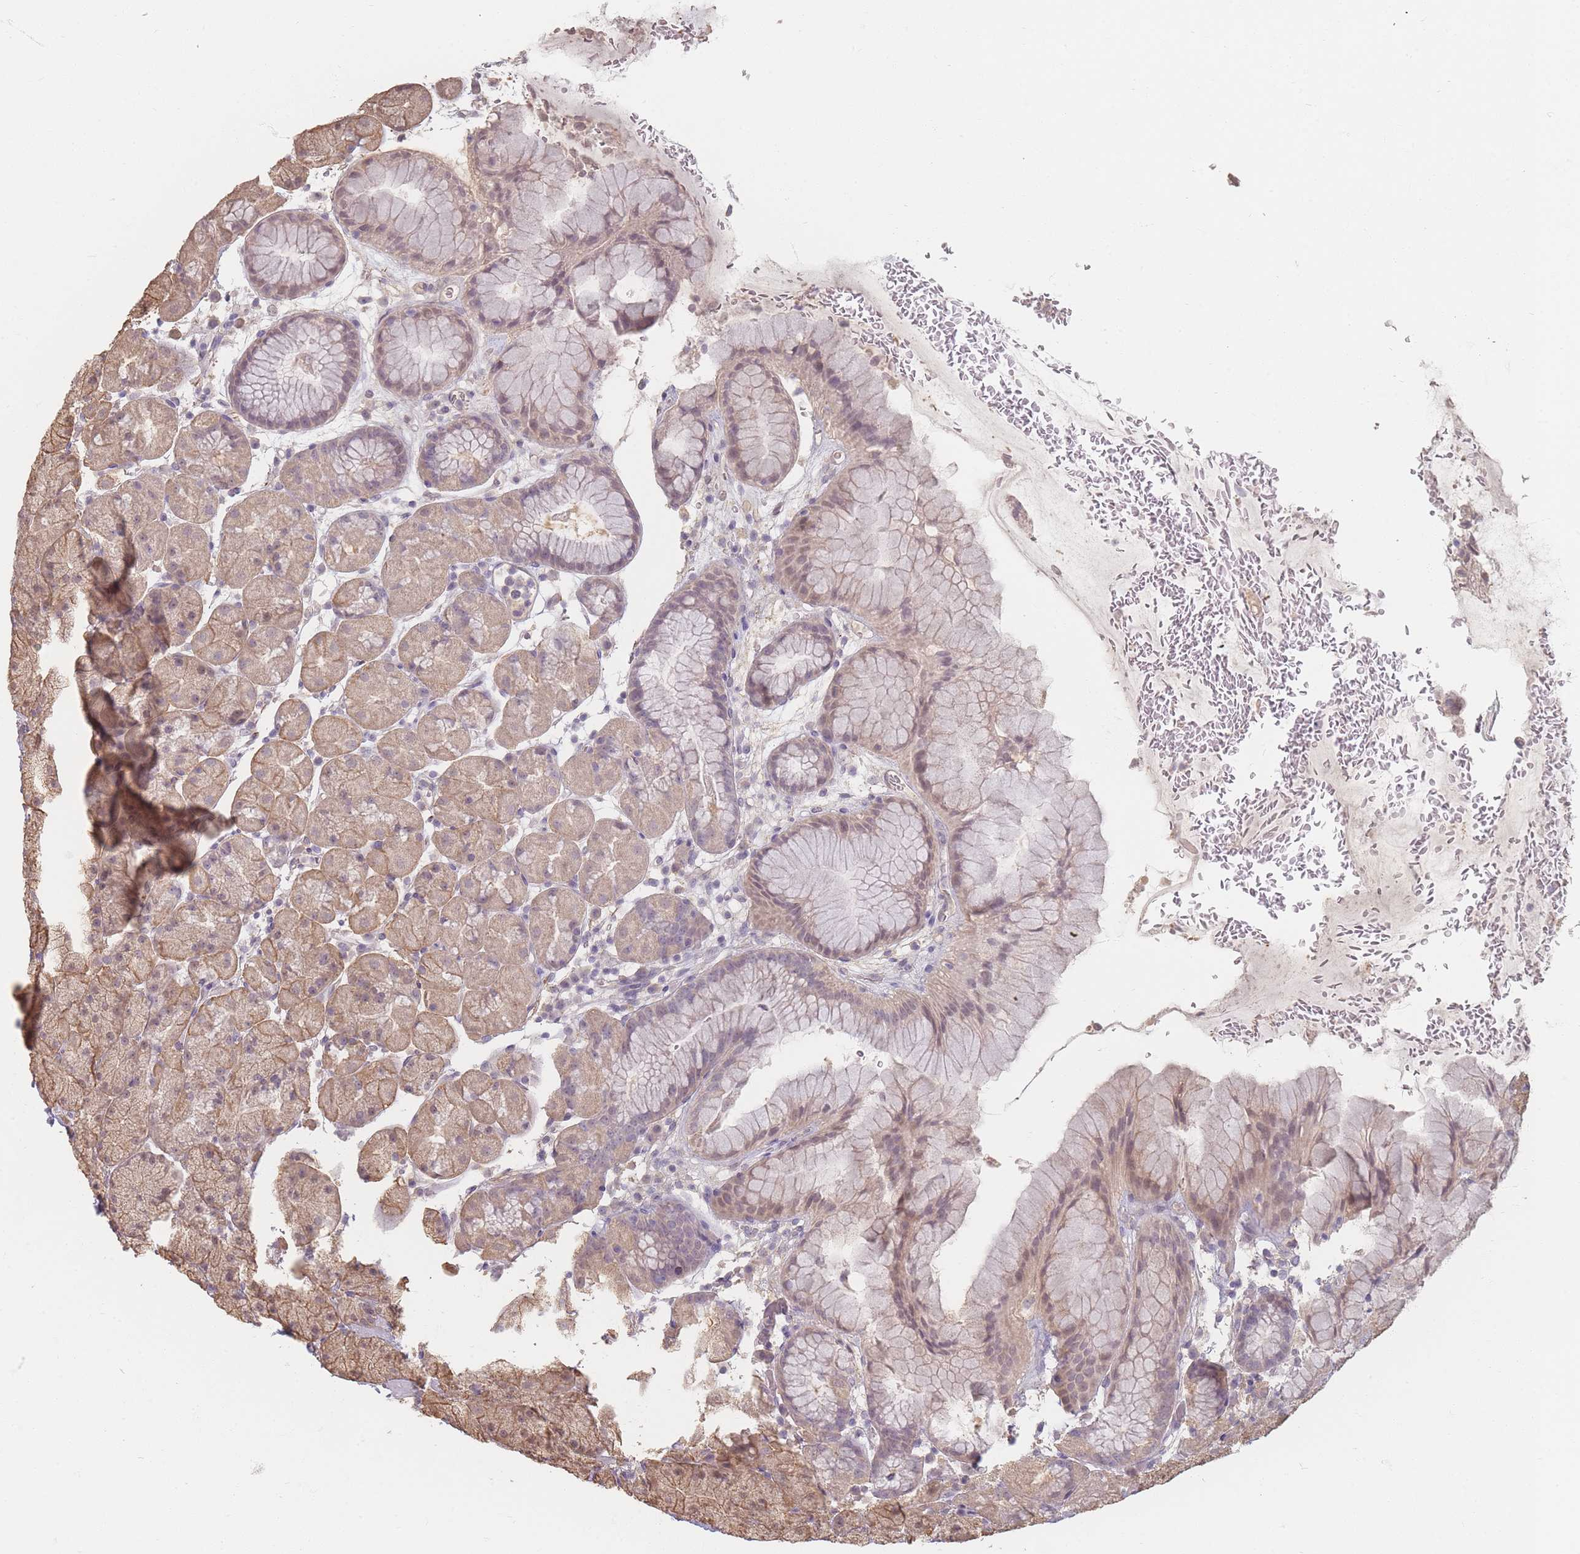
{"staining": {"intensity": "moderate", "quantity": "25%-75%", "location": "cytoplasmic/membranous,nuclear"}, "tissue": "stomach", "cell_type": "Glandular cells", "image_type": "normal", "snomed": [{"axis": "morphology", "description": "Normal tissue, NOS"}, {"axis": "topography", "description": "Stomach, upper"}, {"axis": "topography", "description": "Stomach, lower"}], "caption": "Immunohistochemistry photomicrograph of benign stomach: stomach stained using immunohistochemistry demonstrates medium levels of moderate protein expression localized specifically in the cytoplasmic/membranous,nuclear of glandular cells, appearing as a cytoplasmic/membranous,nuclear brown color.", "gene": "RFTN1", "patient": {"sex": "male", "age": 67}}